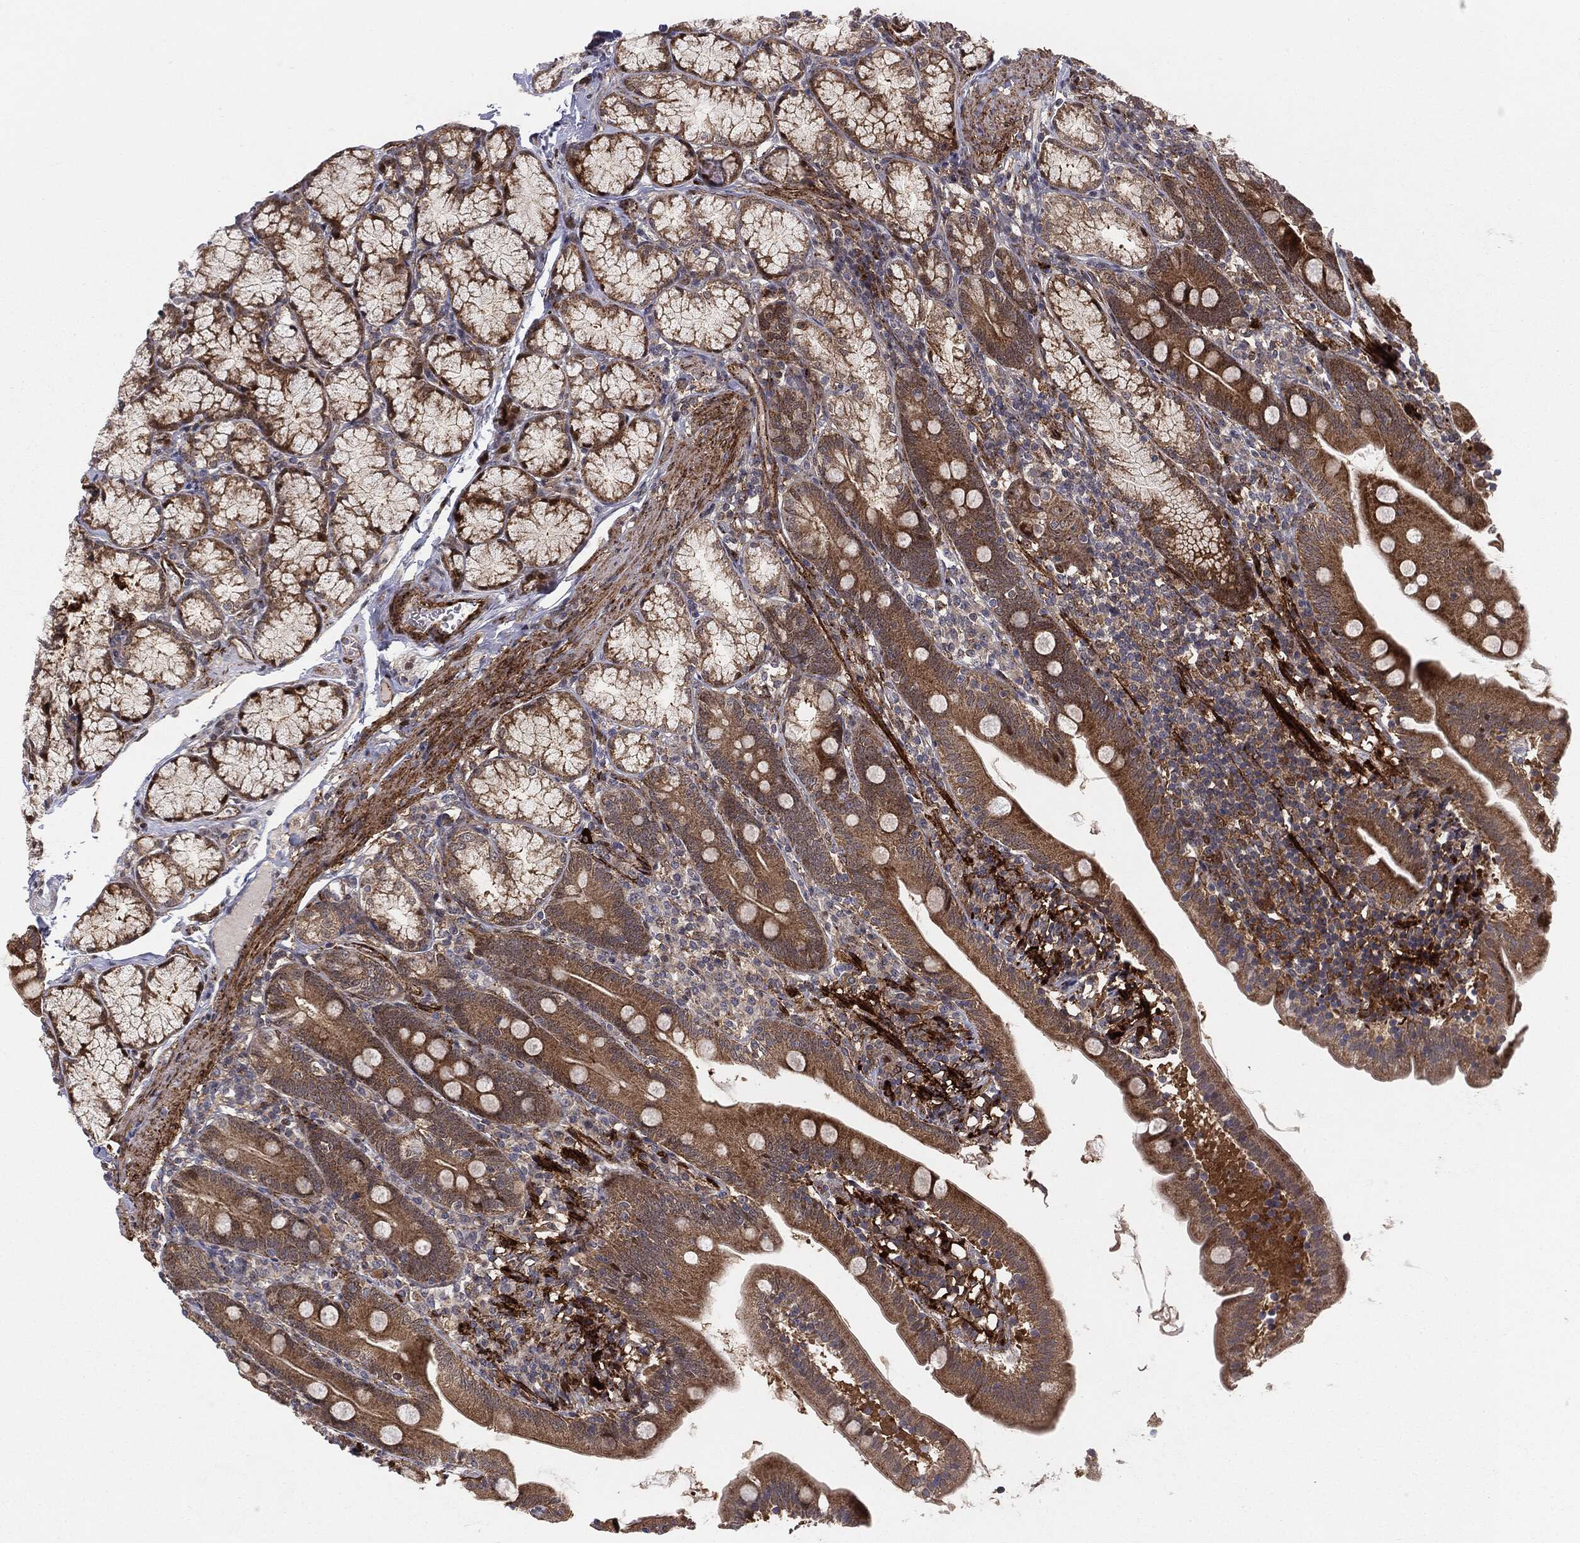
{"staining": {"intensity": "moderate", "quantity": ">75%", "location": "cytoplasmic/membranous"}, "tissue": "duodenum", "cell_type": "Glandular cells", "image_type": "normal", "snomed": [{"axis": "morphology", "description": "Normal tissue, NOS"}, {"axis": "topography", "description": "Duodenum"}], "caption": "DAB (3,3'-diaminobenzidine) immunohistochemical staining of normal duodenum shows moderate cytoplasmic/membranous protein positivity in about >75% of glandular cells. The protein of interest is stained brown, and the nuclei are stained in blue (DAB (3,3'-diaminobenzidine) IHC with brightfield microscopy, high magnification).", "gene": "PTEN", "patient": {"sex": "female", "age": 67}}